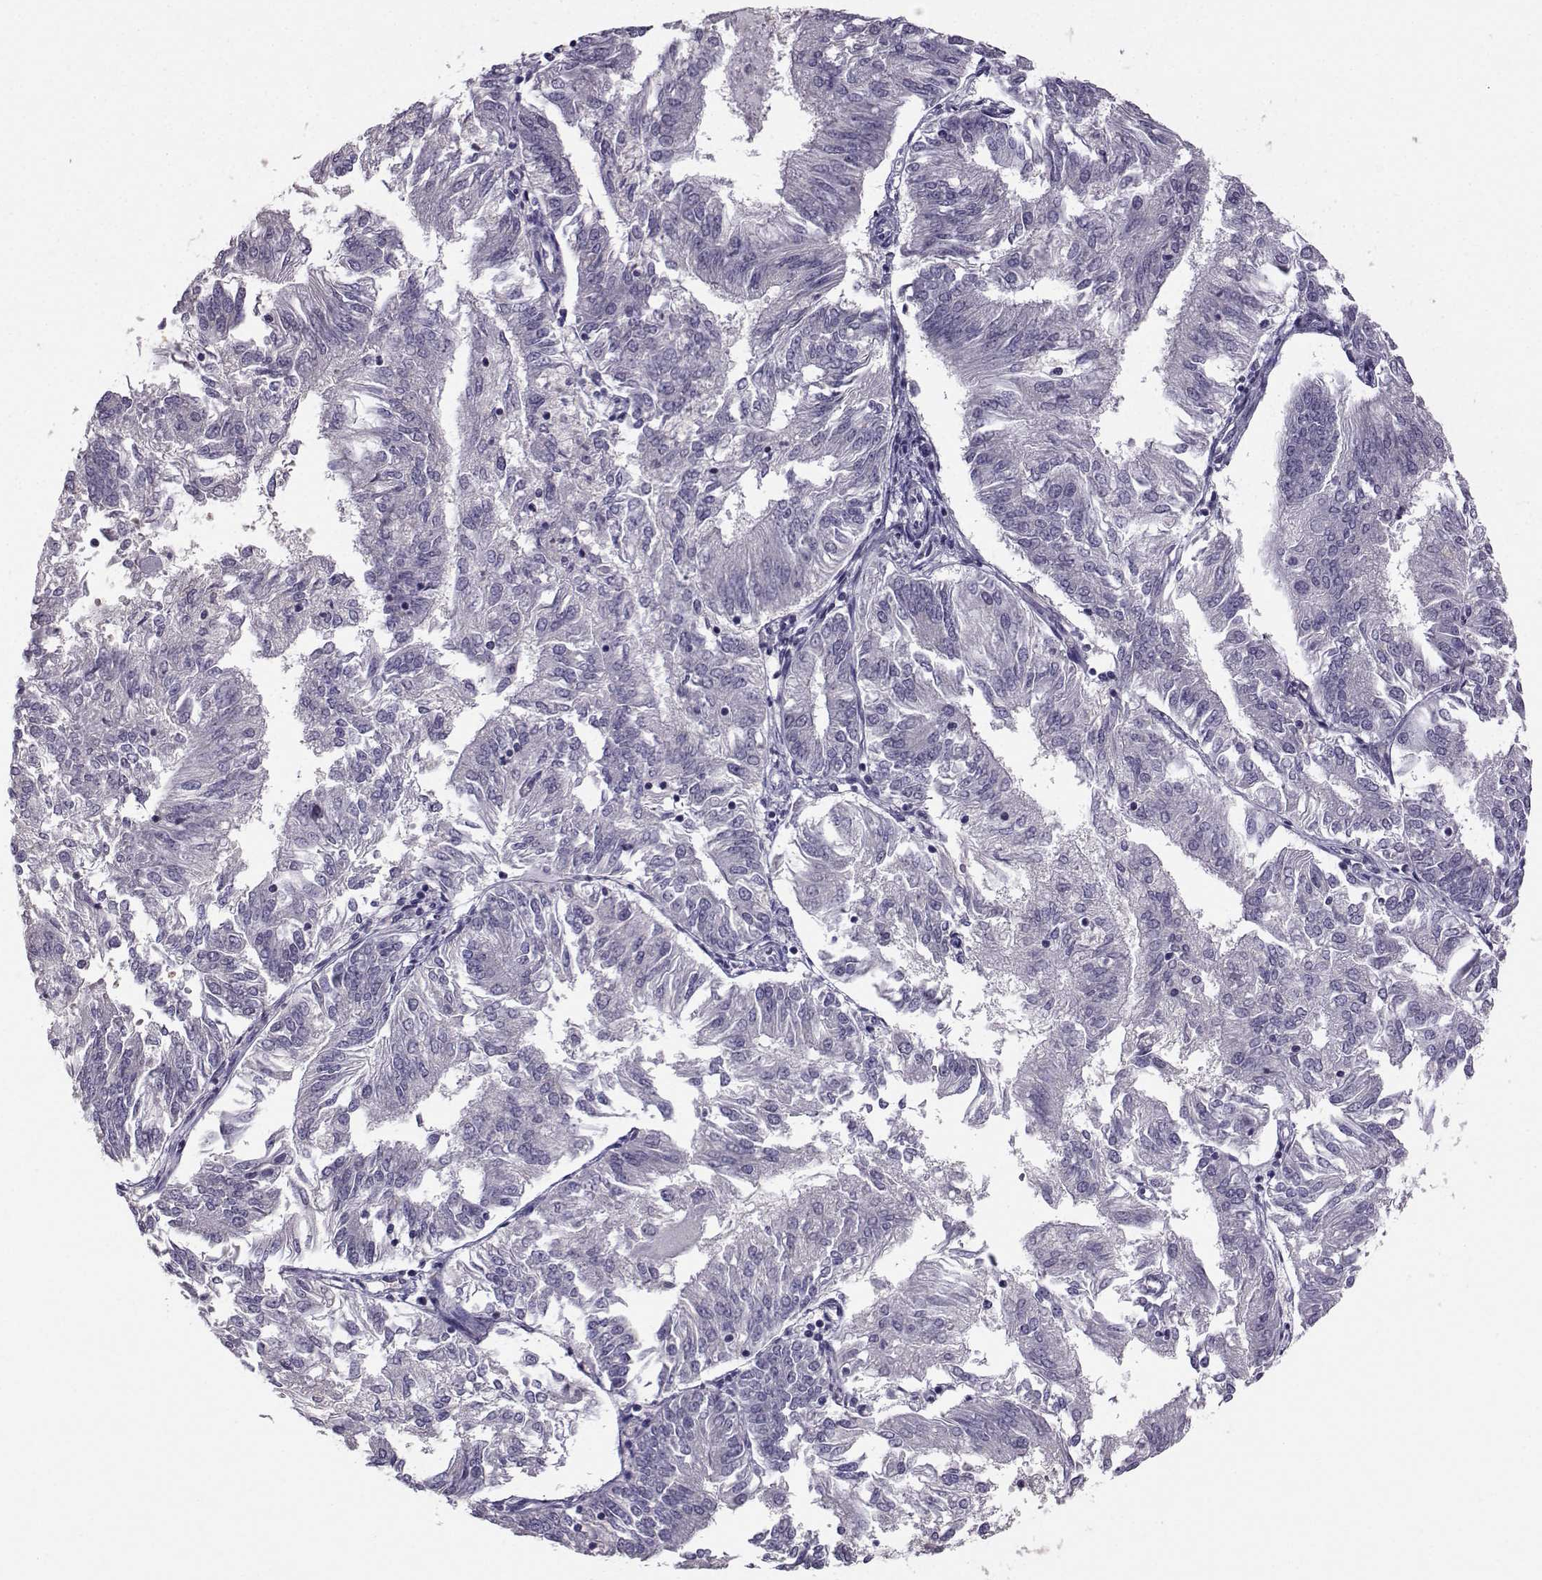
{"staining": {"intensity": "negative", "quantity": "none", "location": "none"}, "tissue": "endometrial cancer", "cell_type": "Tumor cells", "image_type": "cancer", "snomed": [{"axis": "morphology", "description": "Adenocarcinoma, NOS"}, {"axis": "topography", "description": "Endometrium"}], "caption": "Endometrial adenocarcinoma stained for a protein using IHC displays no positivity tumor cells.", "gene": "FCAMR", "patient": {"sex": "female", "age": 58}}